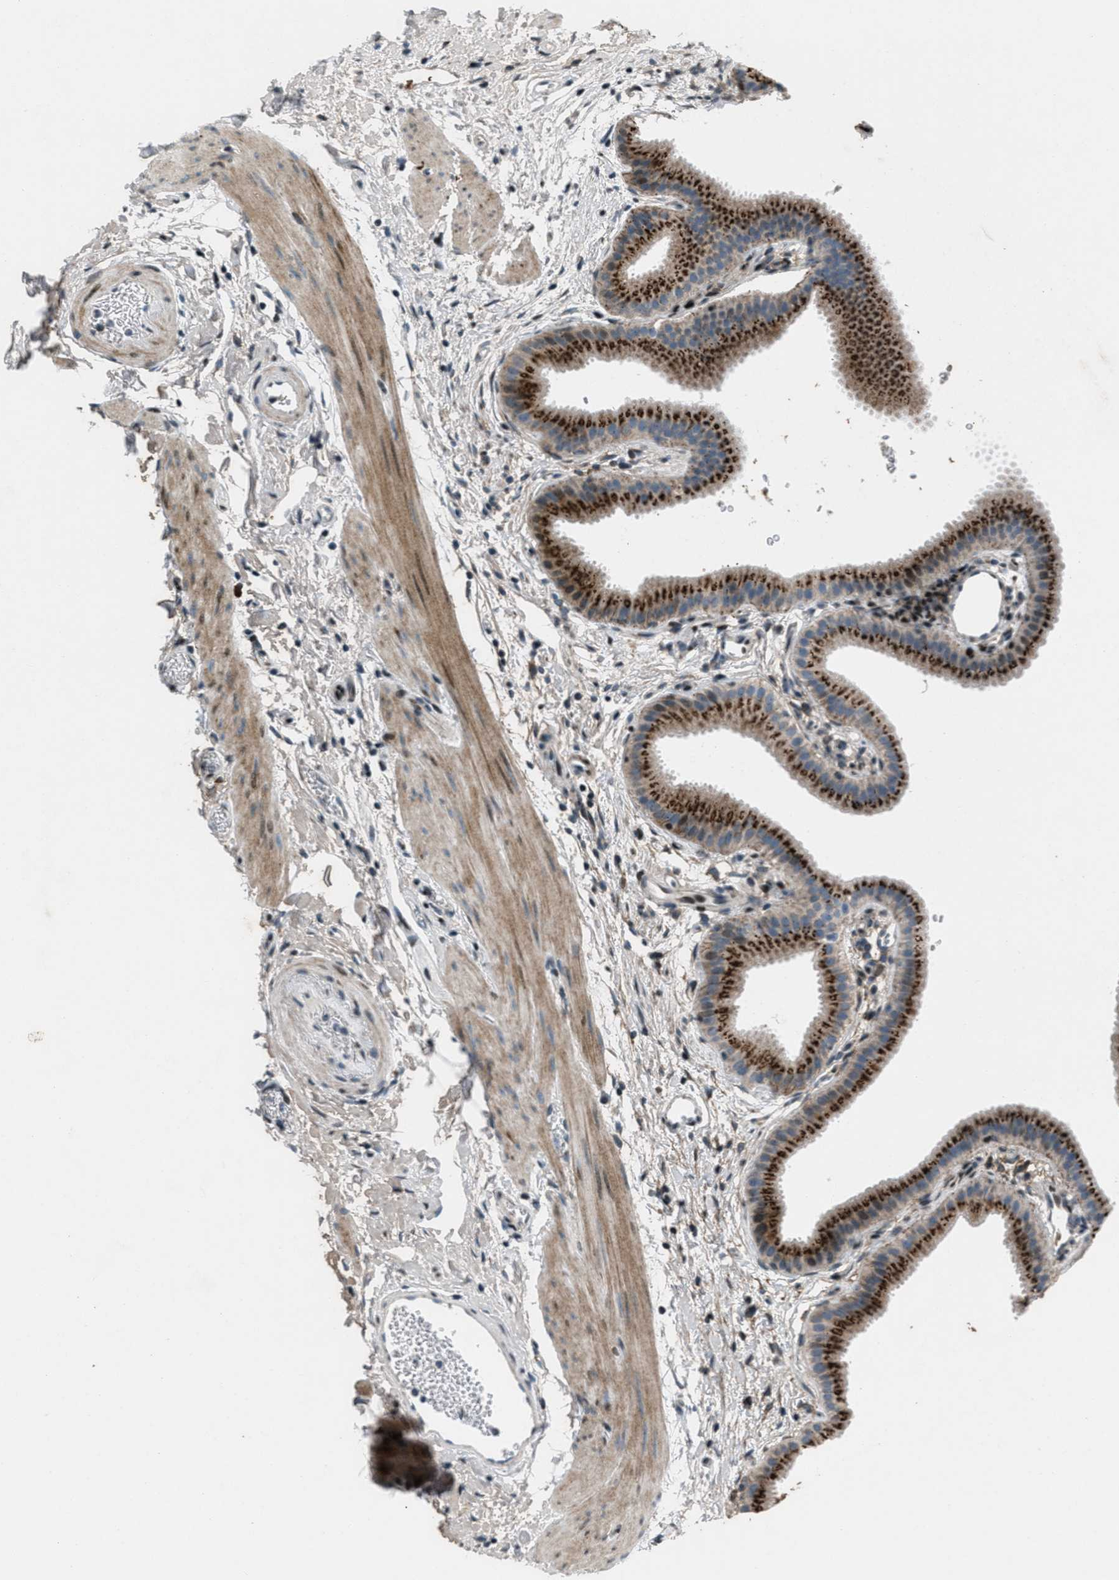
{"staining": {"intensity": "strong", "quantity": ">75%", "location": "cytoplasmic/membranous"}, "tissue": "gallbladder", "cell_type": "Glandular cells", "image_type": "normal", "snomed": [{"axis": "morphology", "description": "Normal tissue, NOS"}, {"axis": "topography", "description": "Gallbladder"}], "caption": "Protein analysis of unremarkable gallbladder reveals strong cytoplasmic/membranous staining in approximately >75% of glandular cells.", "gene": "GPC6", "patient": {"sex": "female", "age": 64}}